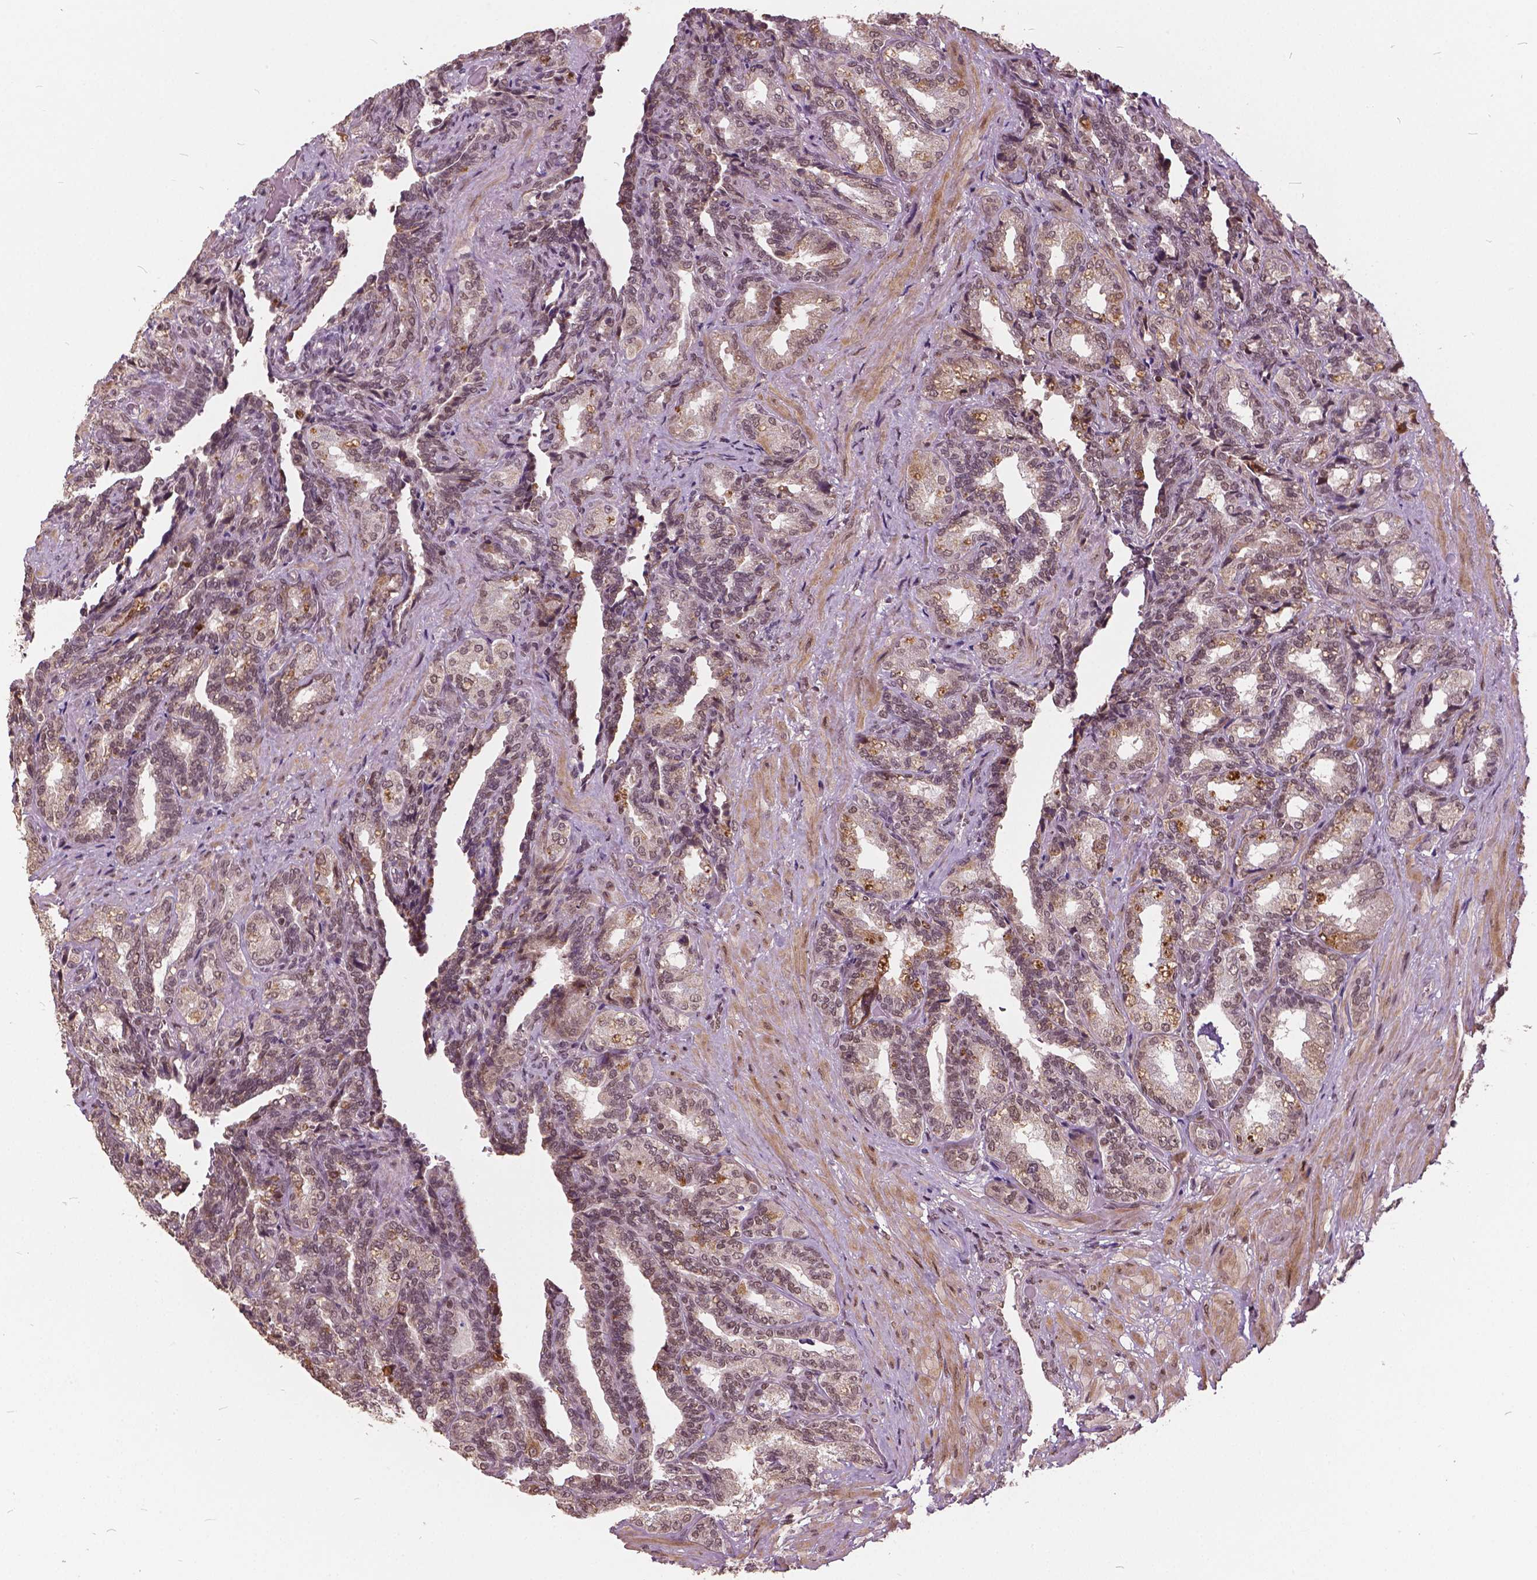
{"staining": {"intensity": "moderate", "quantity": "25%-75%", "location": "nuclear"}, "tissue": "seminal vesicle", "cell_type": "Glandular cells", "image_type": "normal", "snomed": [{"axis": "morphology", "description": "Normal tissue, NOS"}, {"axis": "topography", "description": "Seminal veicle"}], "caption": "Seminal vesicle stained for a protein displays moderate nuclear positivity in glandular cells. The protein of interest is stained brown, and the nuclei are stained in blue (DAB IHC with brightfield microscopy, high magnification).", "gene": "GPS2", "patient": {"sex": "male", "age": 68}}